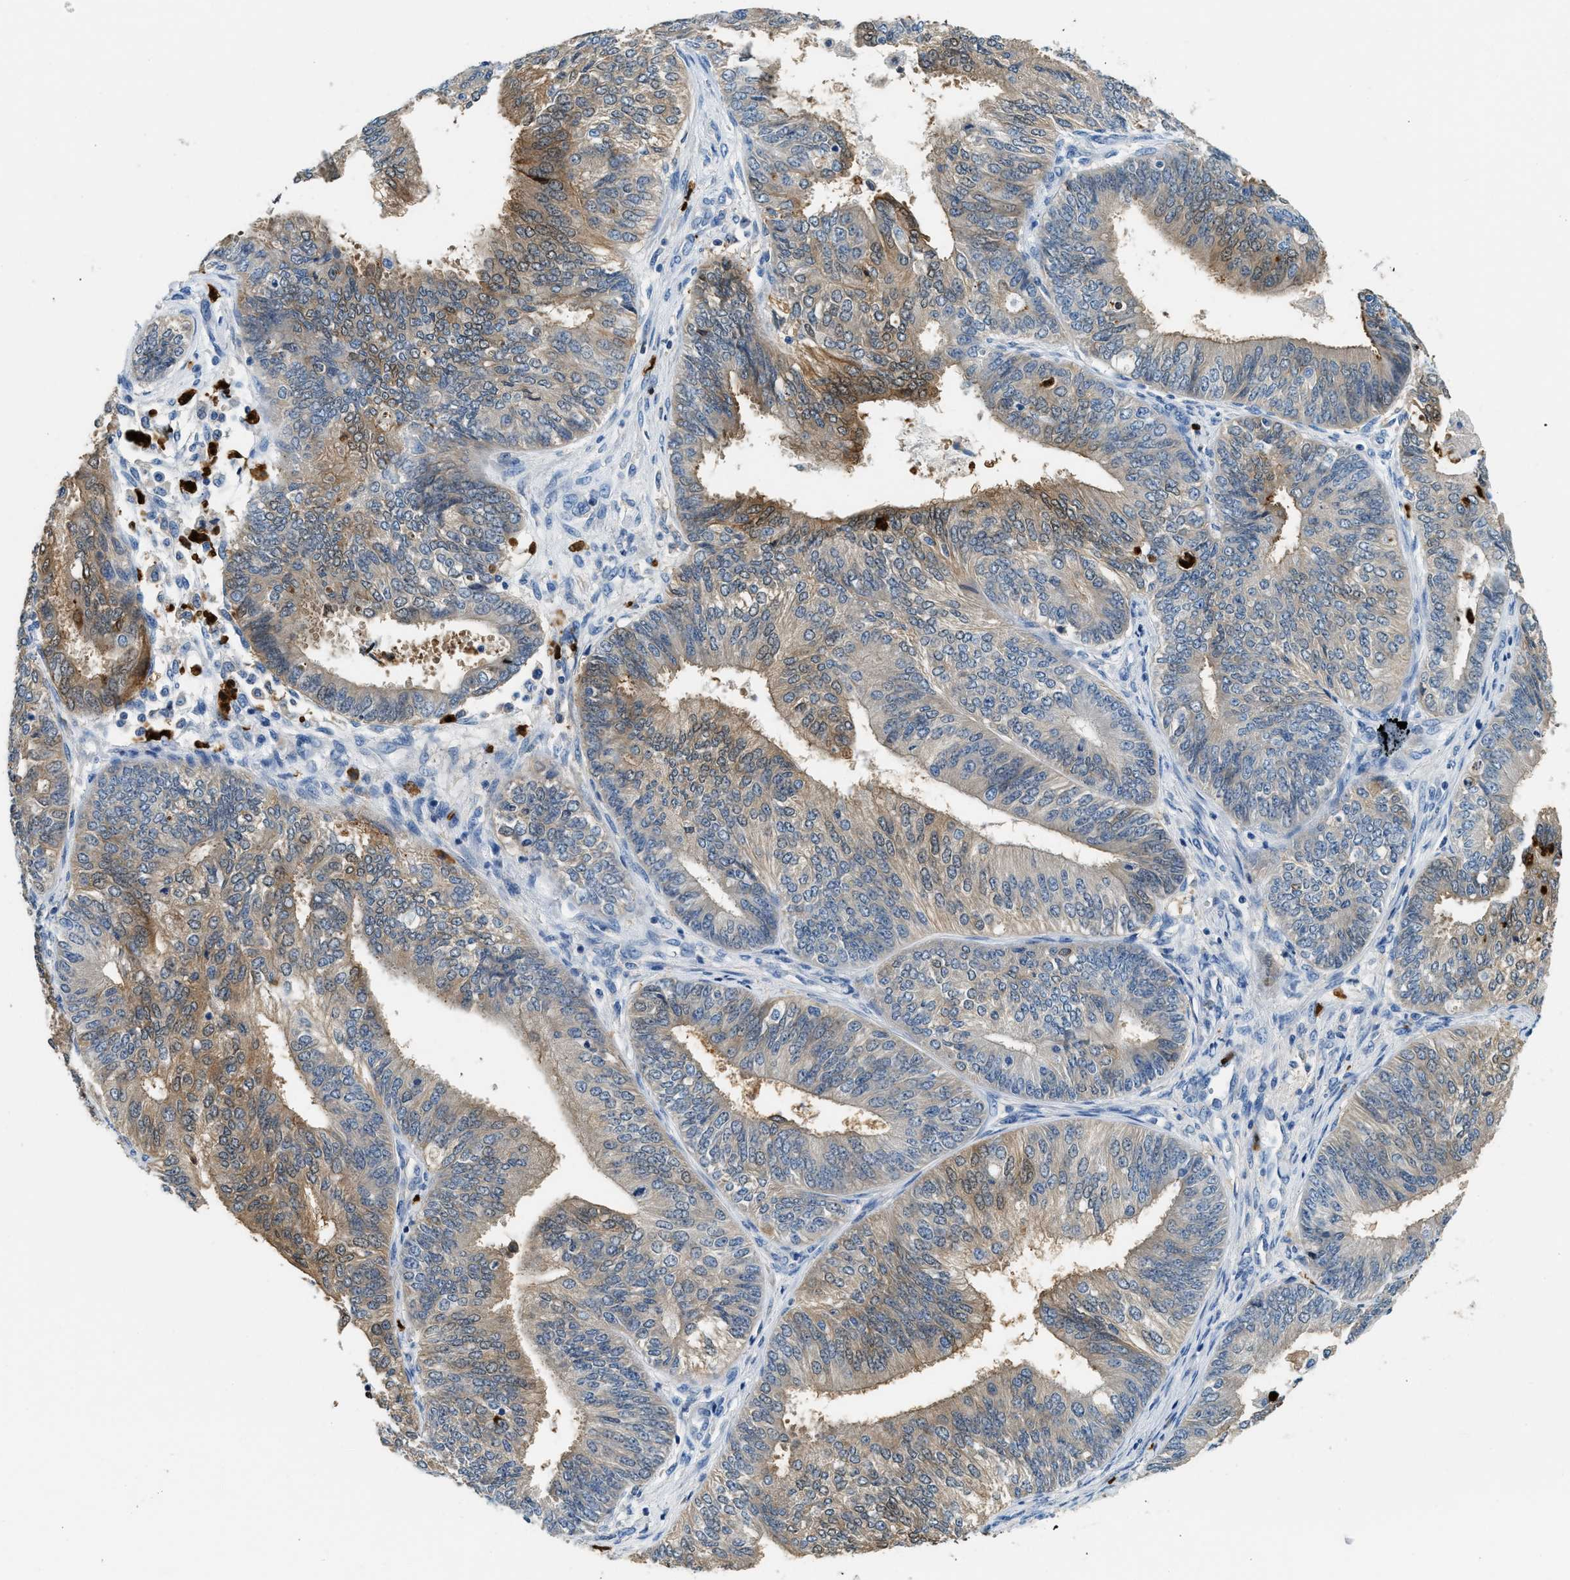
{"staining": {"intensity": "moderate", "quantity": ">75%", "location": "cytoplasmic/membranous"}, "tissue": "endometrial cancer", "cell_type": "Tumor cells", "image_type": "cancer", "snomed": [{"axis": "morphology", "description": "Adenocarcinoma, NOS"}, {"axis": "topography", "description": "Endometrium"}], "caption": "This is an image of immunohistochemistry (IHC) staining of endometrial cancer, which shows moderate staining in the cytoplasmic/membranous of tumor cells.", "gene": "ANXA3", "patient": {"sex": "female", "age": 58}}